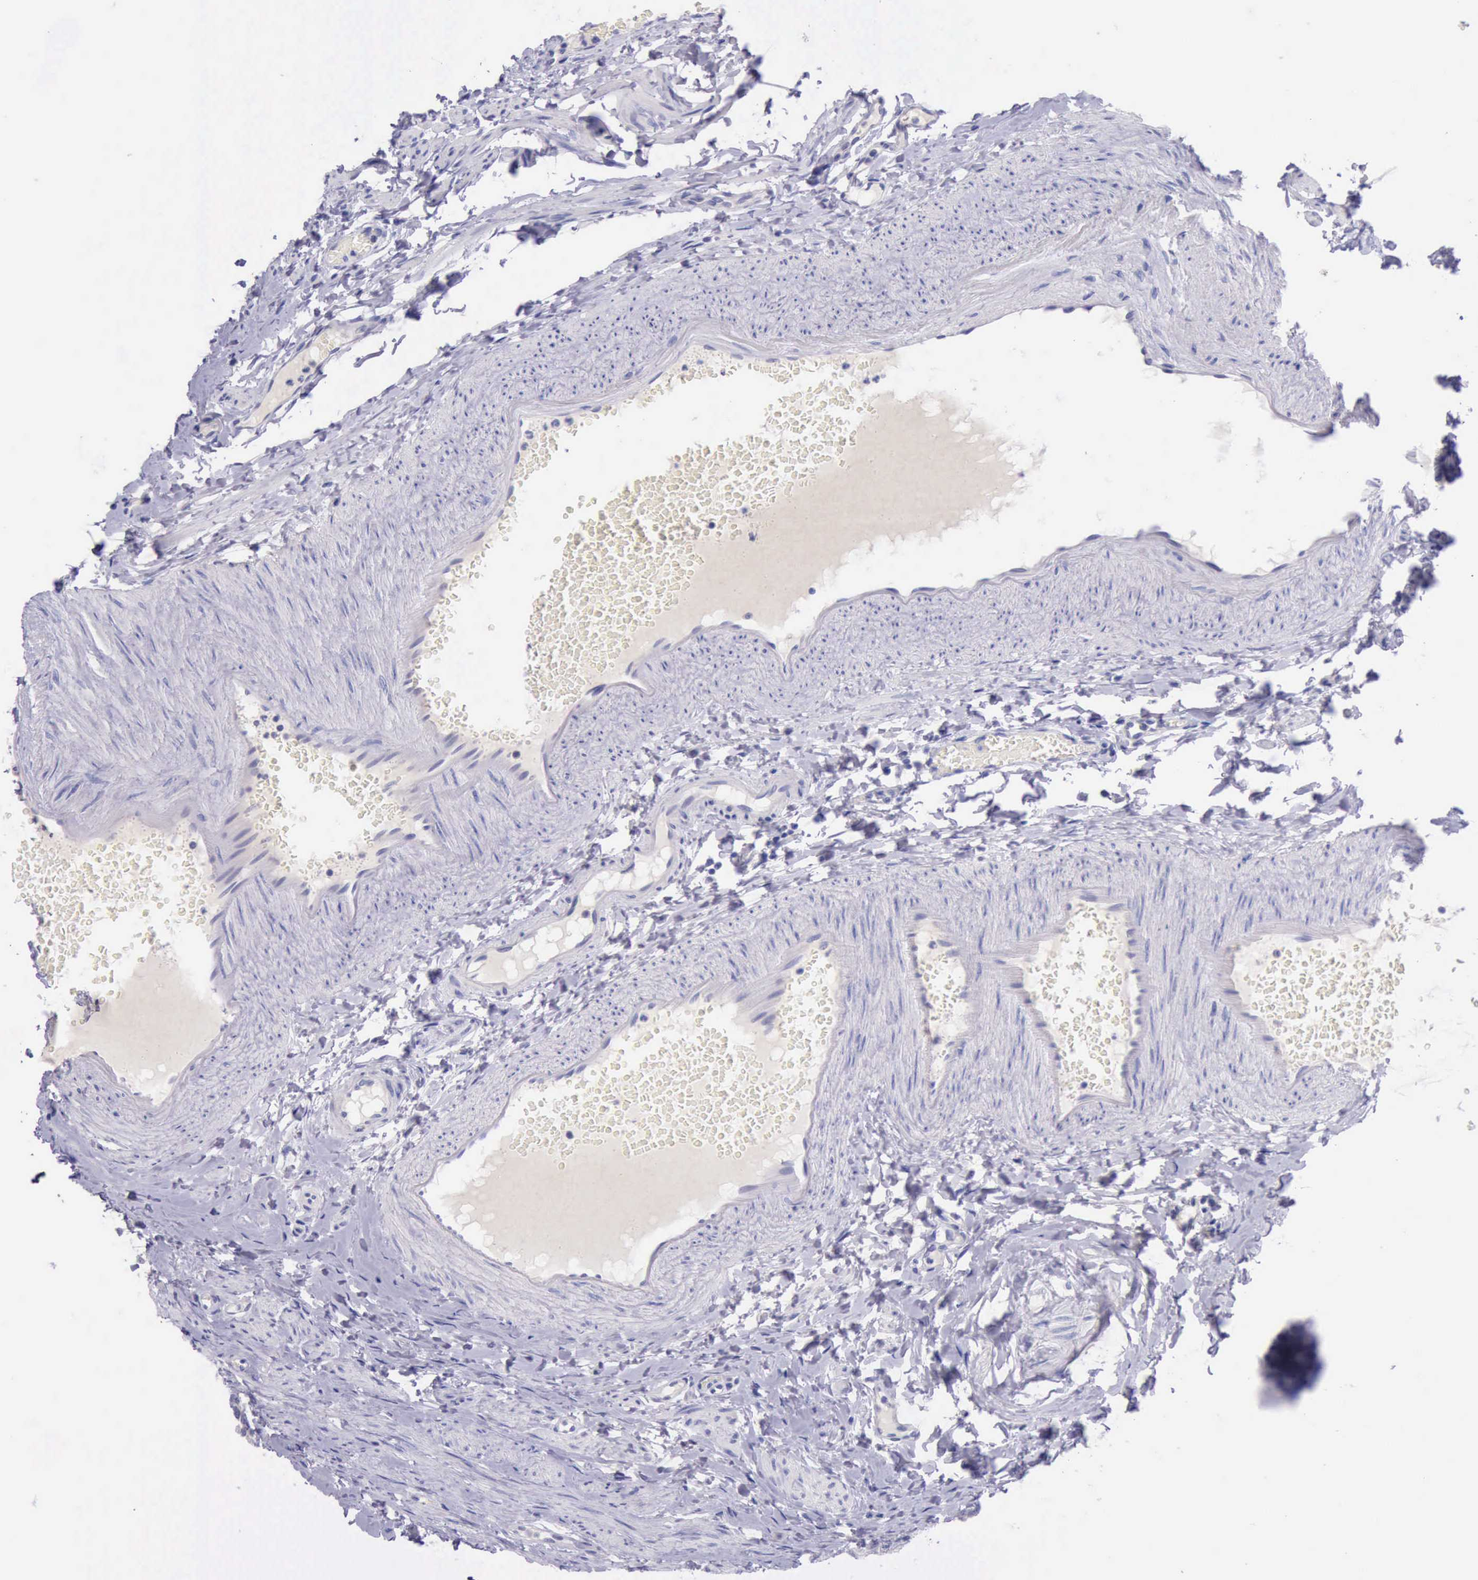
{"staining": {"intensity": "negative", "quantity": "none", "location": "none"}, "tissue": "fallopian tube", "cell_type": "Glandular cells", "image_type": "normal", "snomed": [{"axis": "morphology", "description": "Normal tissue, NOS"}, {"axis": "topography", "description": "Fallopian tube"}, {"axis": "topography", "description": "Ovary"}], "caption": "The immunohistochemistry (IHC) micrograph has no significant expression in glandular cells of fallopian tube.", "gene": "LRFN5", "patient": {"sex": "female", "age": 51}}